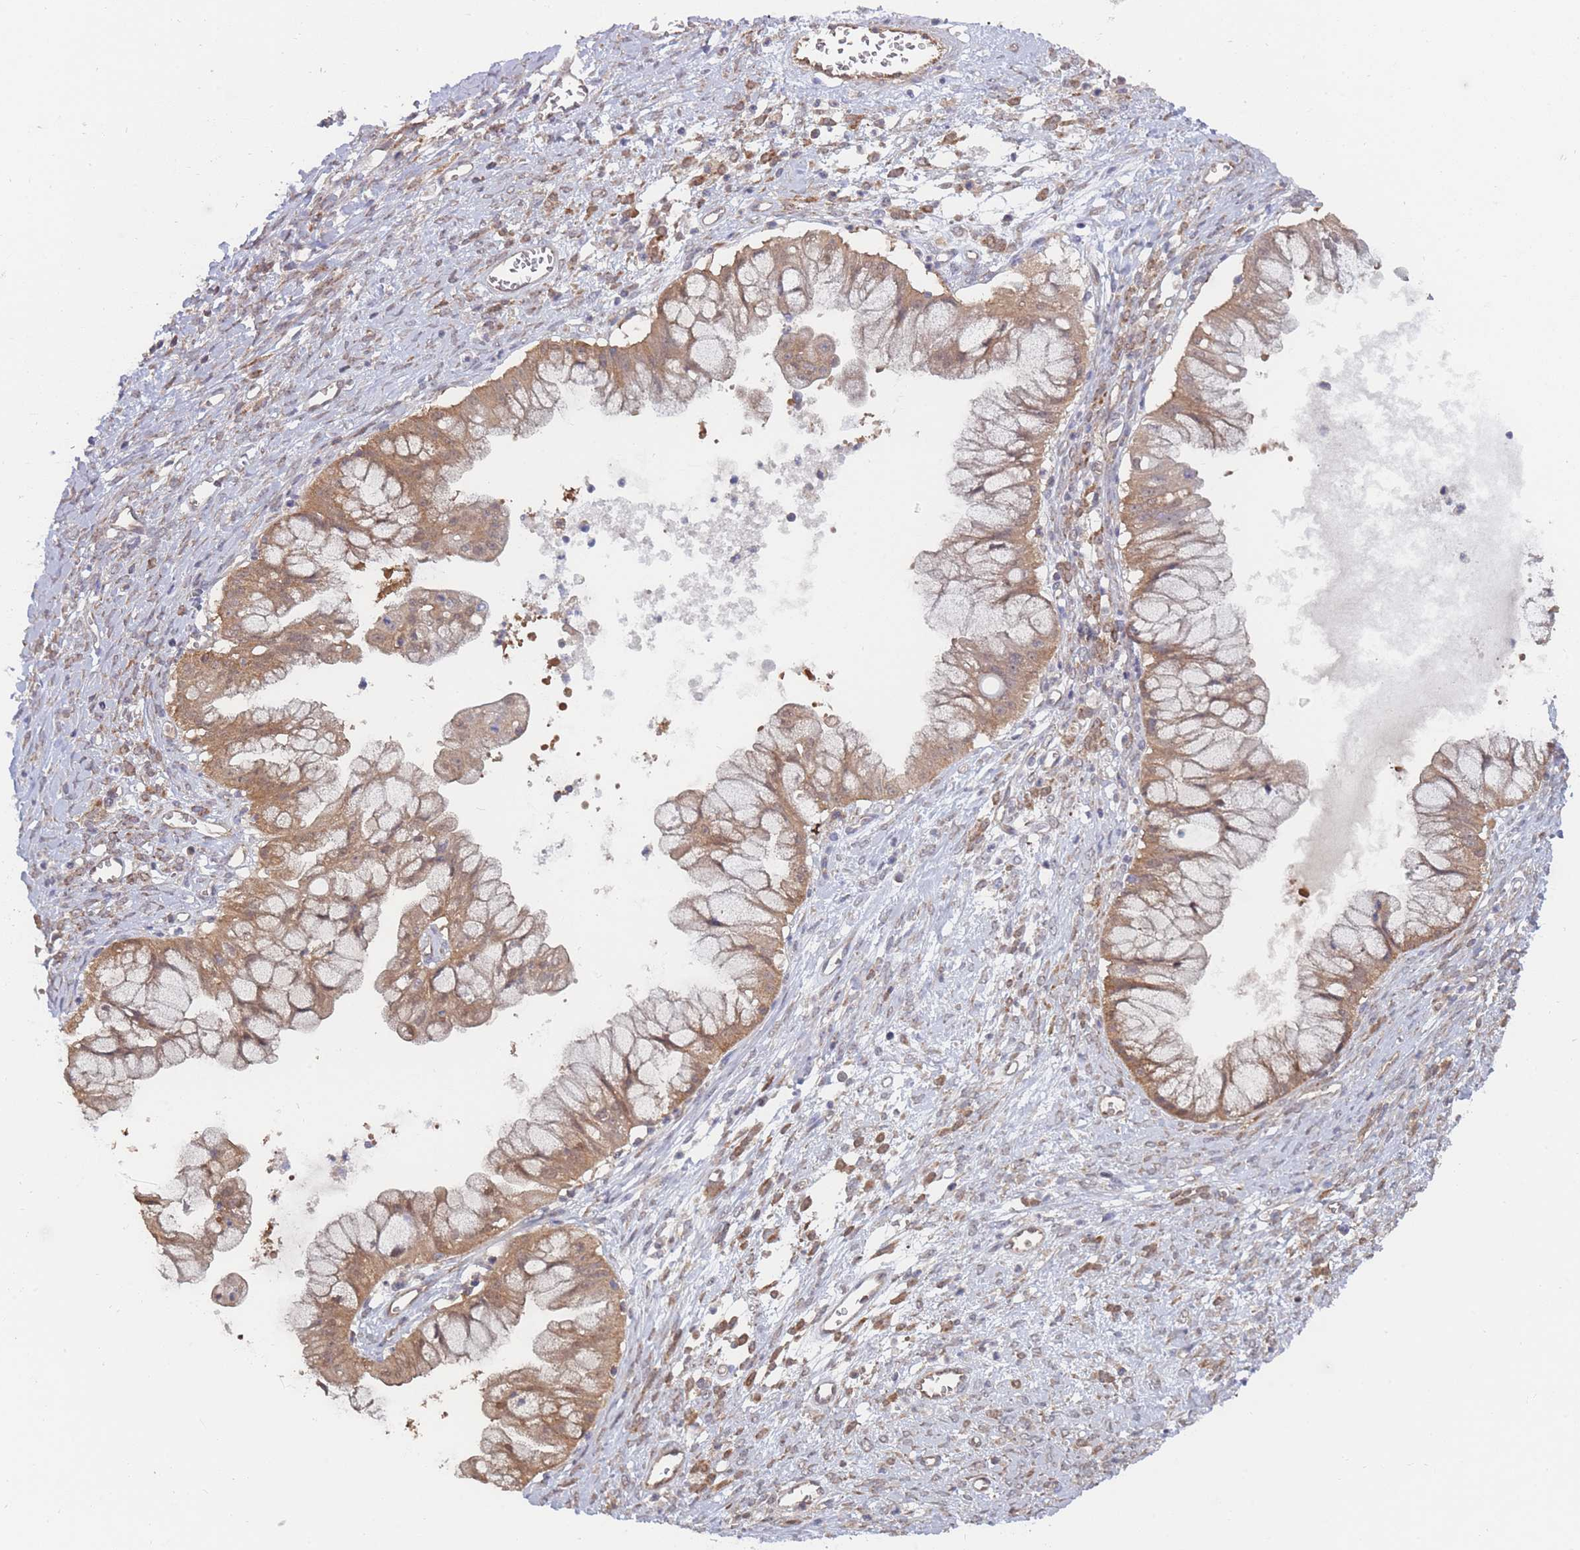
{"staining": {"intensity": "moderate", "quantity": ">75%", "location": "cytoplasmic/membranous"}, "tissue": "ovarian cancer", "cell_type": "Tumor cells", "image_type": "cancer", "snomed": [{"axis": "morphology", "description": "Cystadenocarcinoma, mucinous, NOS"}, {"axis": "topography", "description": "Ovary"}], "caption": "Immunohistochemistry image of neoplastic tissue: human mucinous cystadenocarcinoma (ovarian) stained using IHC exhibits medium levels of moderate protein expression localized specifically in the cytoplasmic/membranous of tumor cells, appearing as a cytoplasmic/membranous brown color.", "gene": "MRPS18B", "patient": {"sex": "female", "age": 70}}